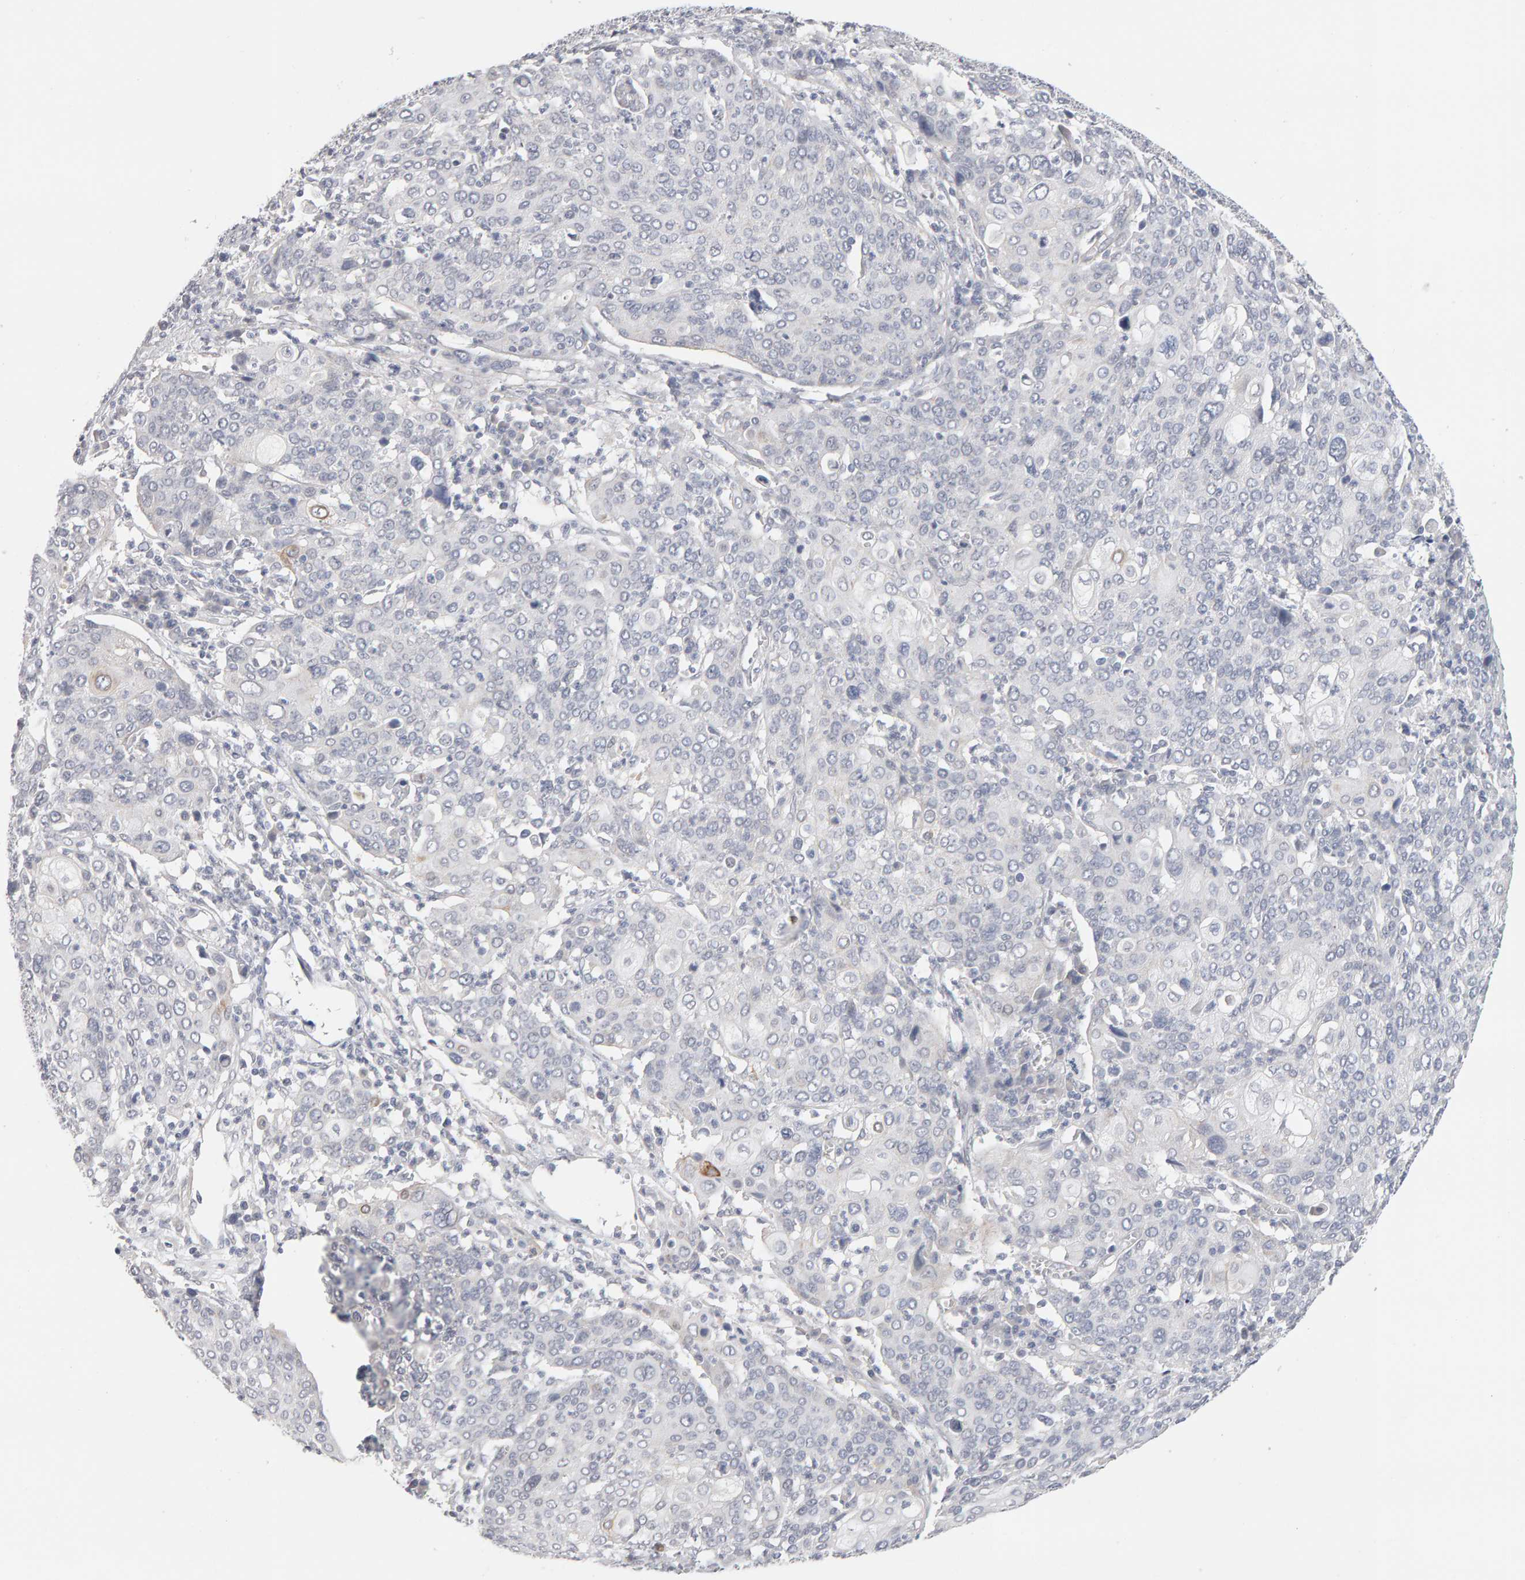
{"staining": {"intensity": "negative", "quantity": "none", "location": "none"}, "tissue": "cervical cancer", "cell_type": "Tumor cells", "image_type": "cancer", "snomed": [{"axis": "morphology", "description": "Squamous cell carcinoma, NOS"}, {"axis": "topography", "description": "Cervix"}], "caption": "A photomicrograph of cervical cancer stained for a protein shows no brown staining in tumor cells.", "gene": "HNF4A", "patient": {"sex": "female", "age": 40}}